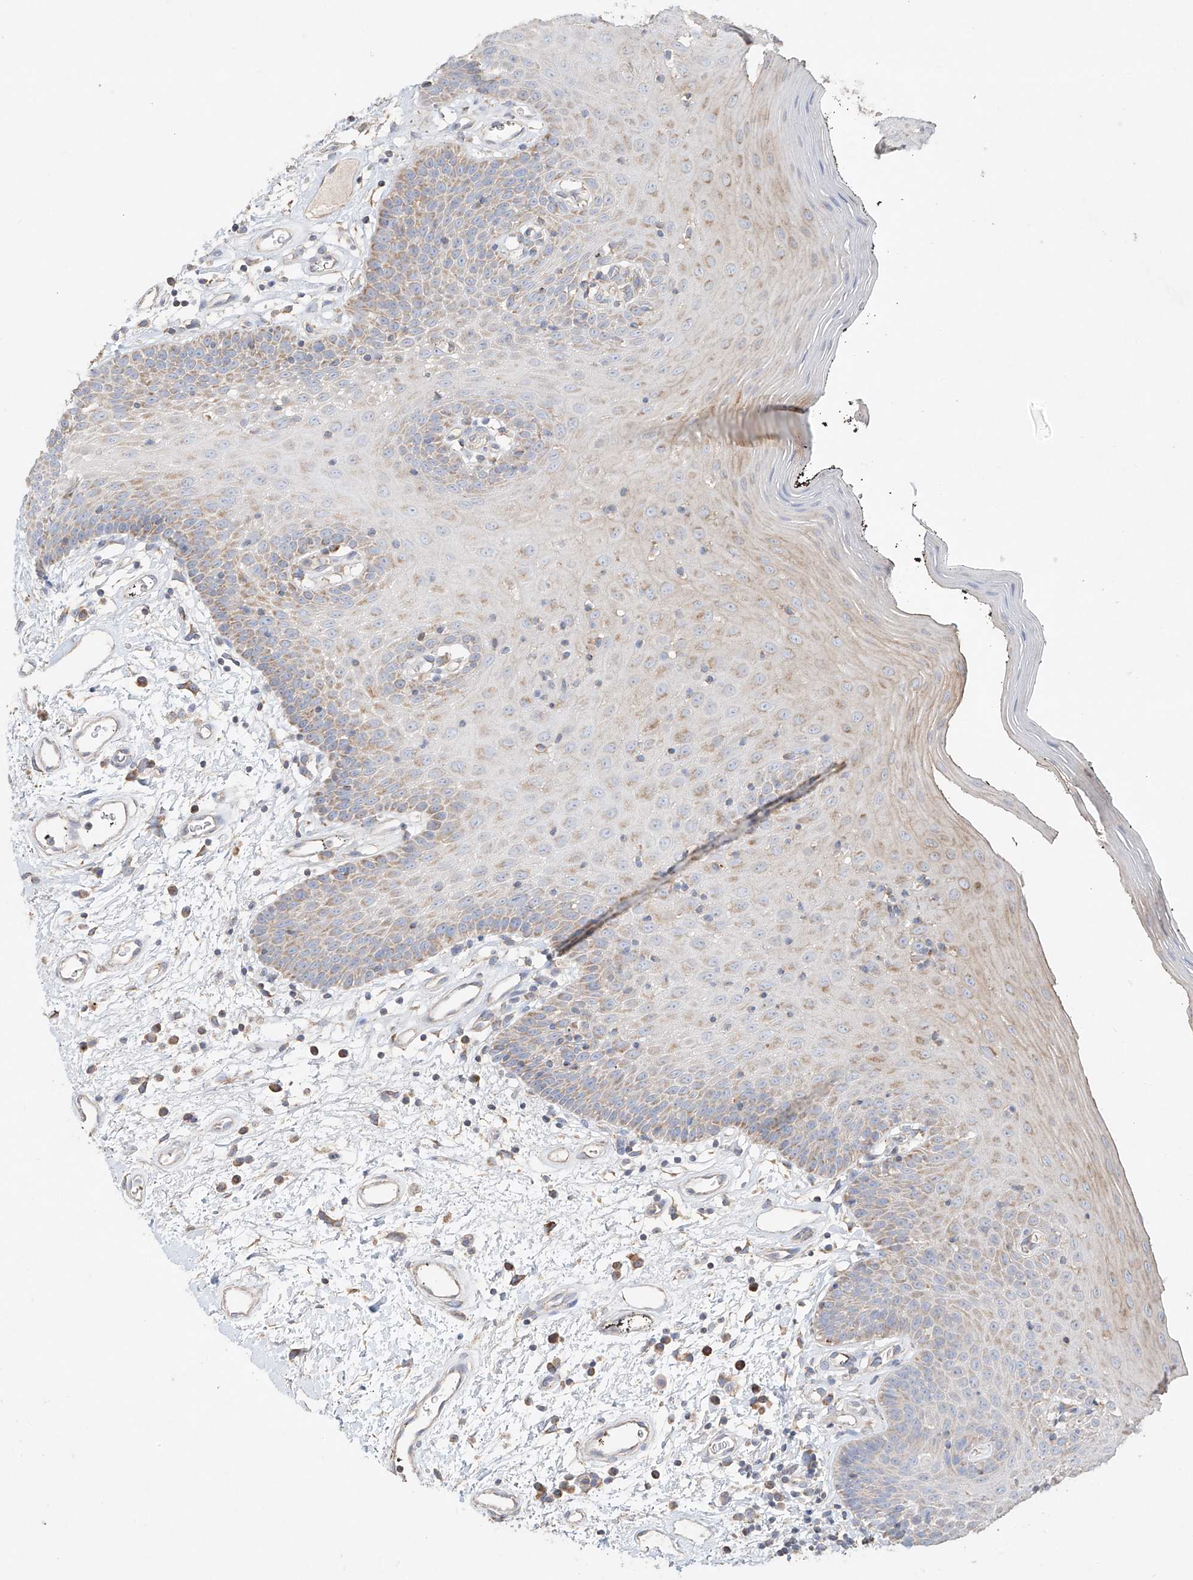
{"staining": {"intensity": "moderate", "quantity": "<25%", "location": "cytoplasmic/membranous"}, "tissue": "oral mucosa", "cell_type": "Squamous epithelial cells", "image_type": "normal", "snomed": [{"axis": "morphology", "description": "Normal tissue, NOS"}, {"axis": "topography", "description": "Oral tissue"}], "caption": "IHC of unremarkable human oral mucosa exhibits low levels of moderate cytoplasmic/membranous positivity in about <25% of squamous epithelial cells. (DAB IHC with brightfield microscopy, high magnification).", "gene": "COLGALT2", "patient": {"sex": "male", "age": 74}}